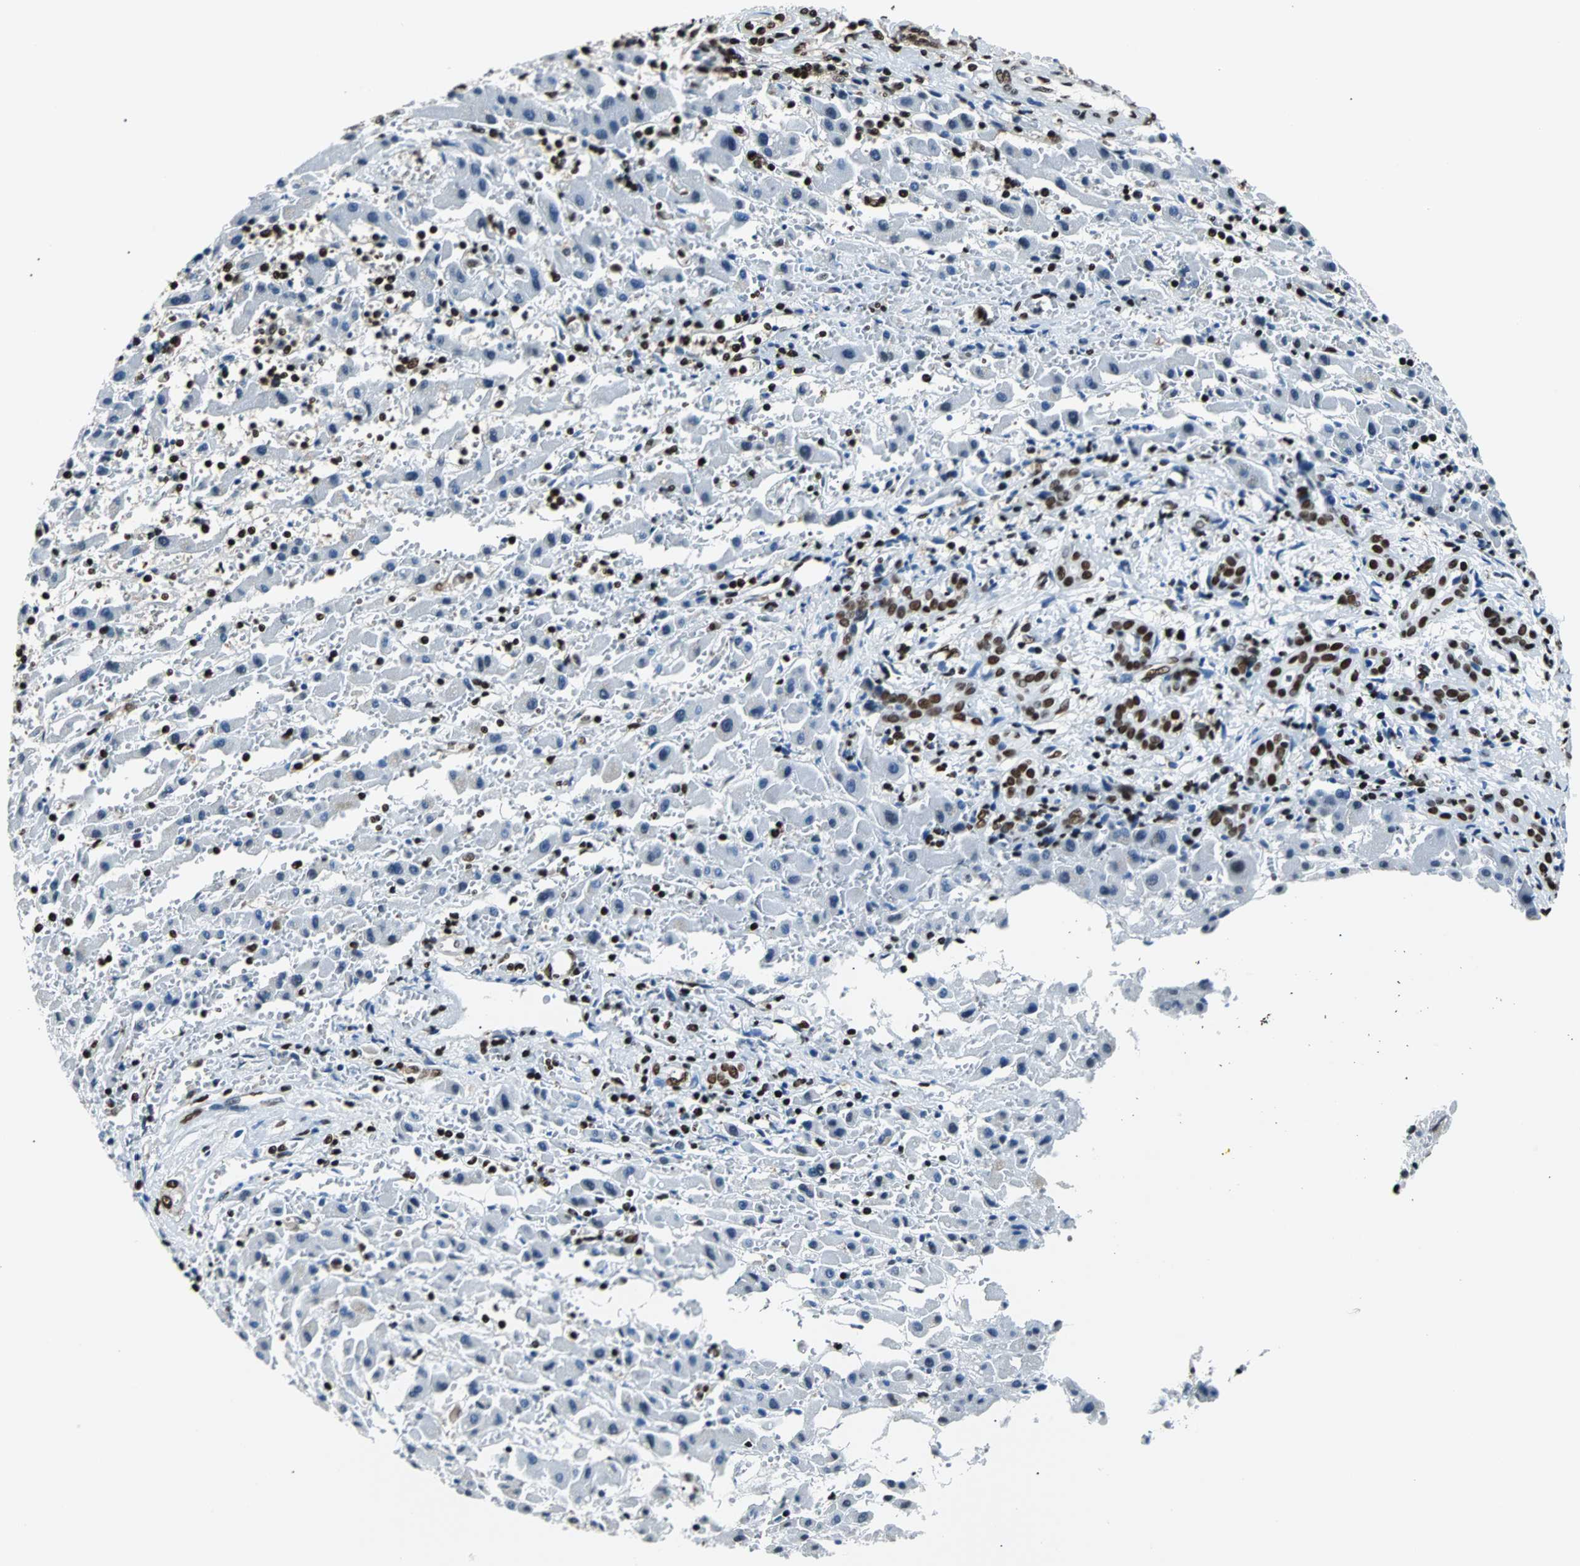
{"staining": {"intensity": "strong", "quantity": ">75%", "location": "nuclear"}, "tissue": "liver cancer", "cell_type": "Tumor cells", "image_type": "cancer", "snomed": [{"axis": "morphology", "description": "Cholangiocarcinoma"}, {"axis": "topography", "description": "Liver"}], "caption": "Liver cancer (cholangiocarcinoma) stained for a protein (brown) reveals strong nuclear positive staining in approximately >75% of tumor cells.", "gene": "FUBP1", "patient": {"sex": "male", "age": 57}}